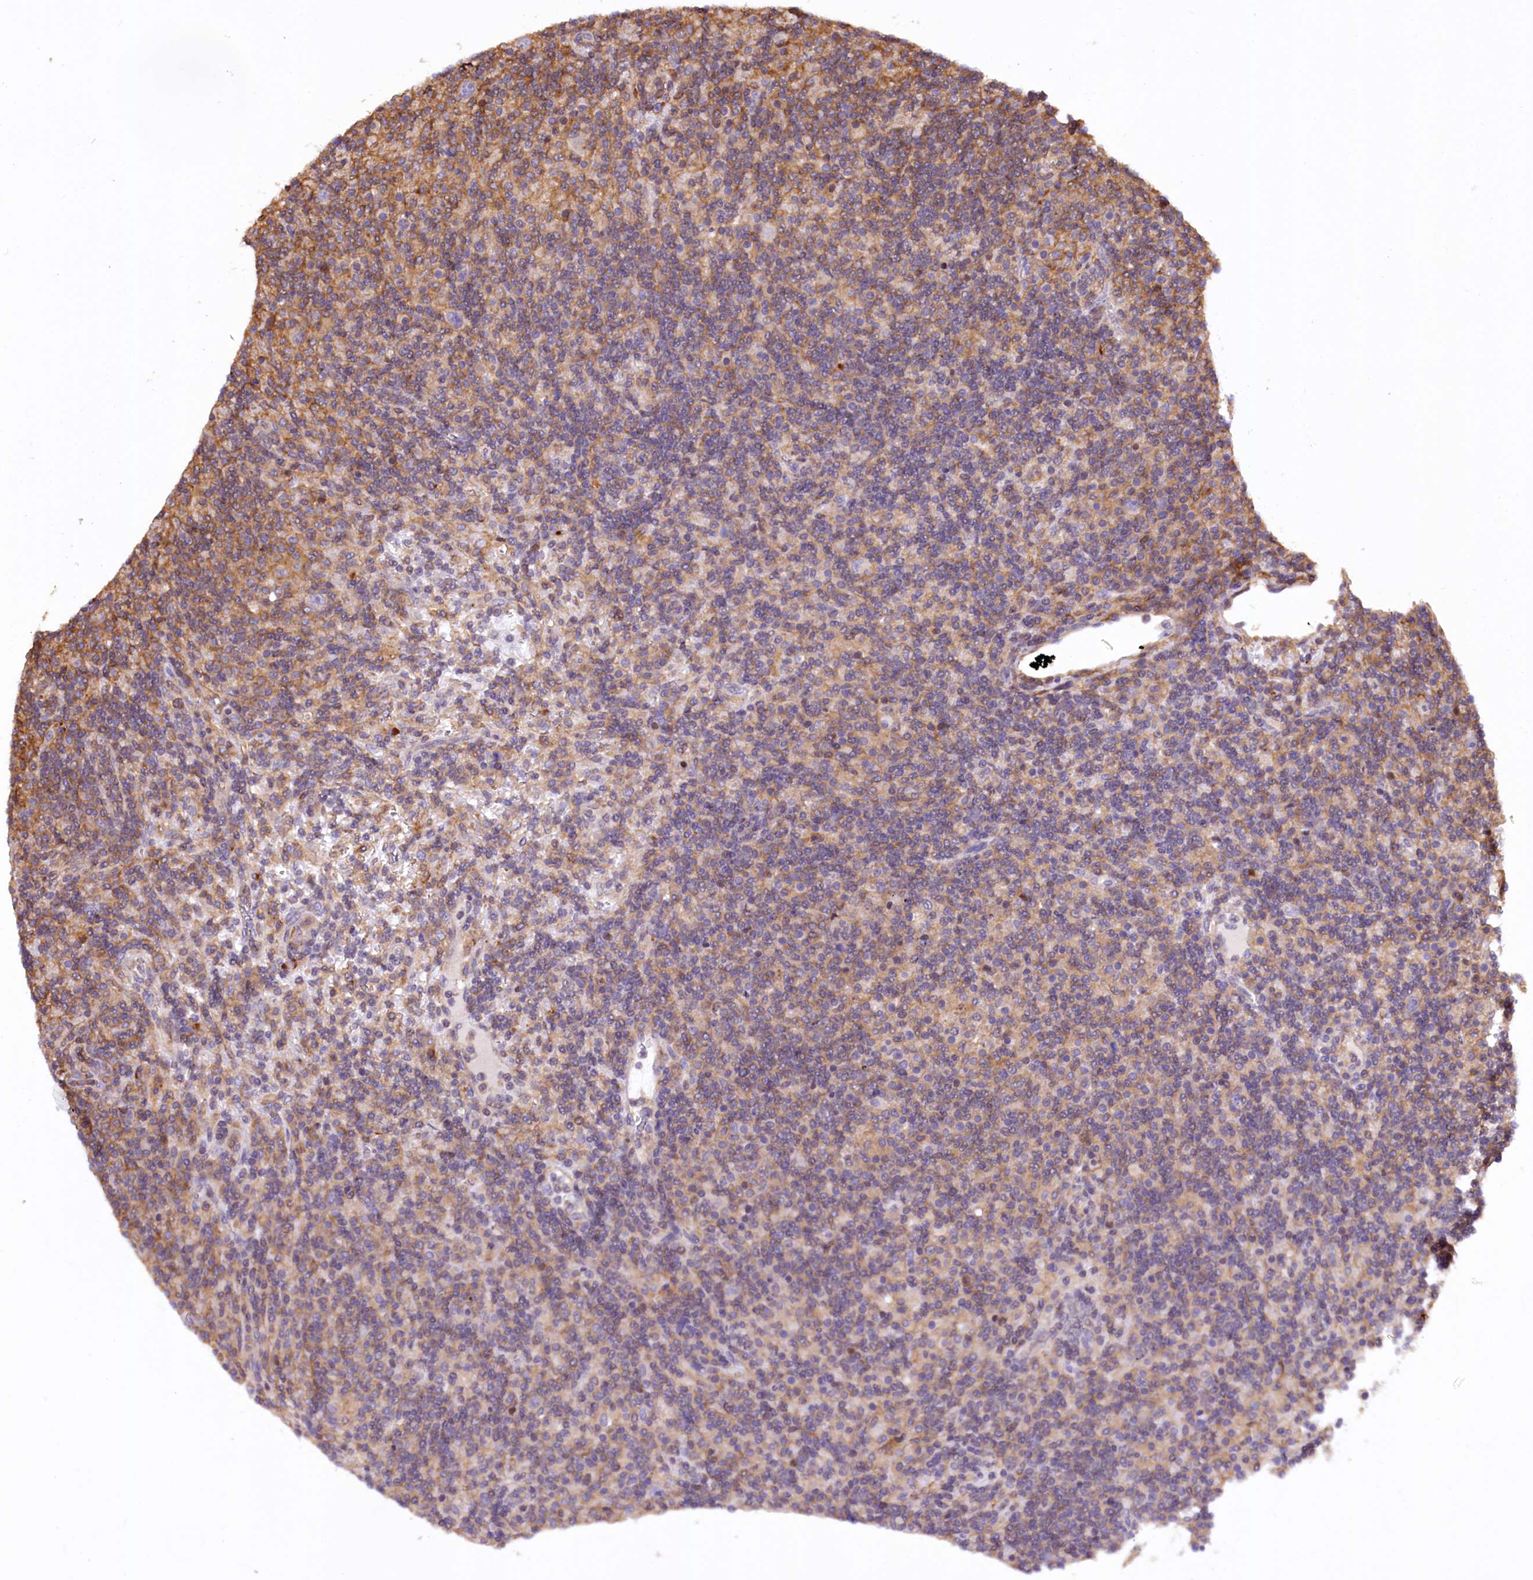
{"staining": {"intensity": "negative", "quantity": "none", "location": "none"}, "tissue": "lymphoma", "cell_type": "Tumor cells", "image_type": "cancer", "snomed": [{"axis": "morphology", "description": "Hodgkin's disease, NOS"}, {"axis": "topography", "description": "Lymph node"}], "caption": "Immunohistochemical staining of human lymphoma demonstrates no significant positivity in tumor cells.", "gene": "DPP3", "patient": {"sex": "male", "age": 70}}